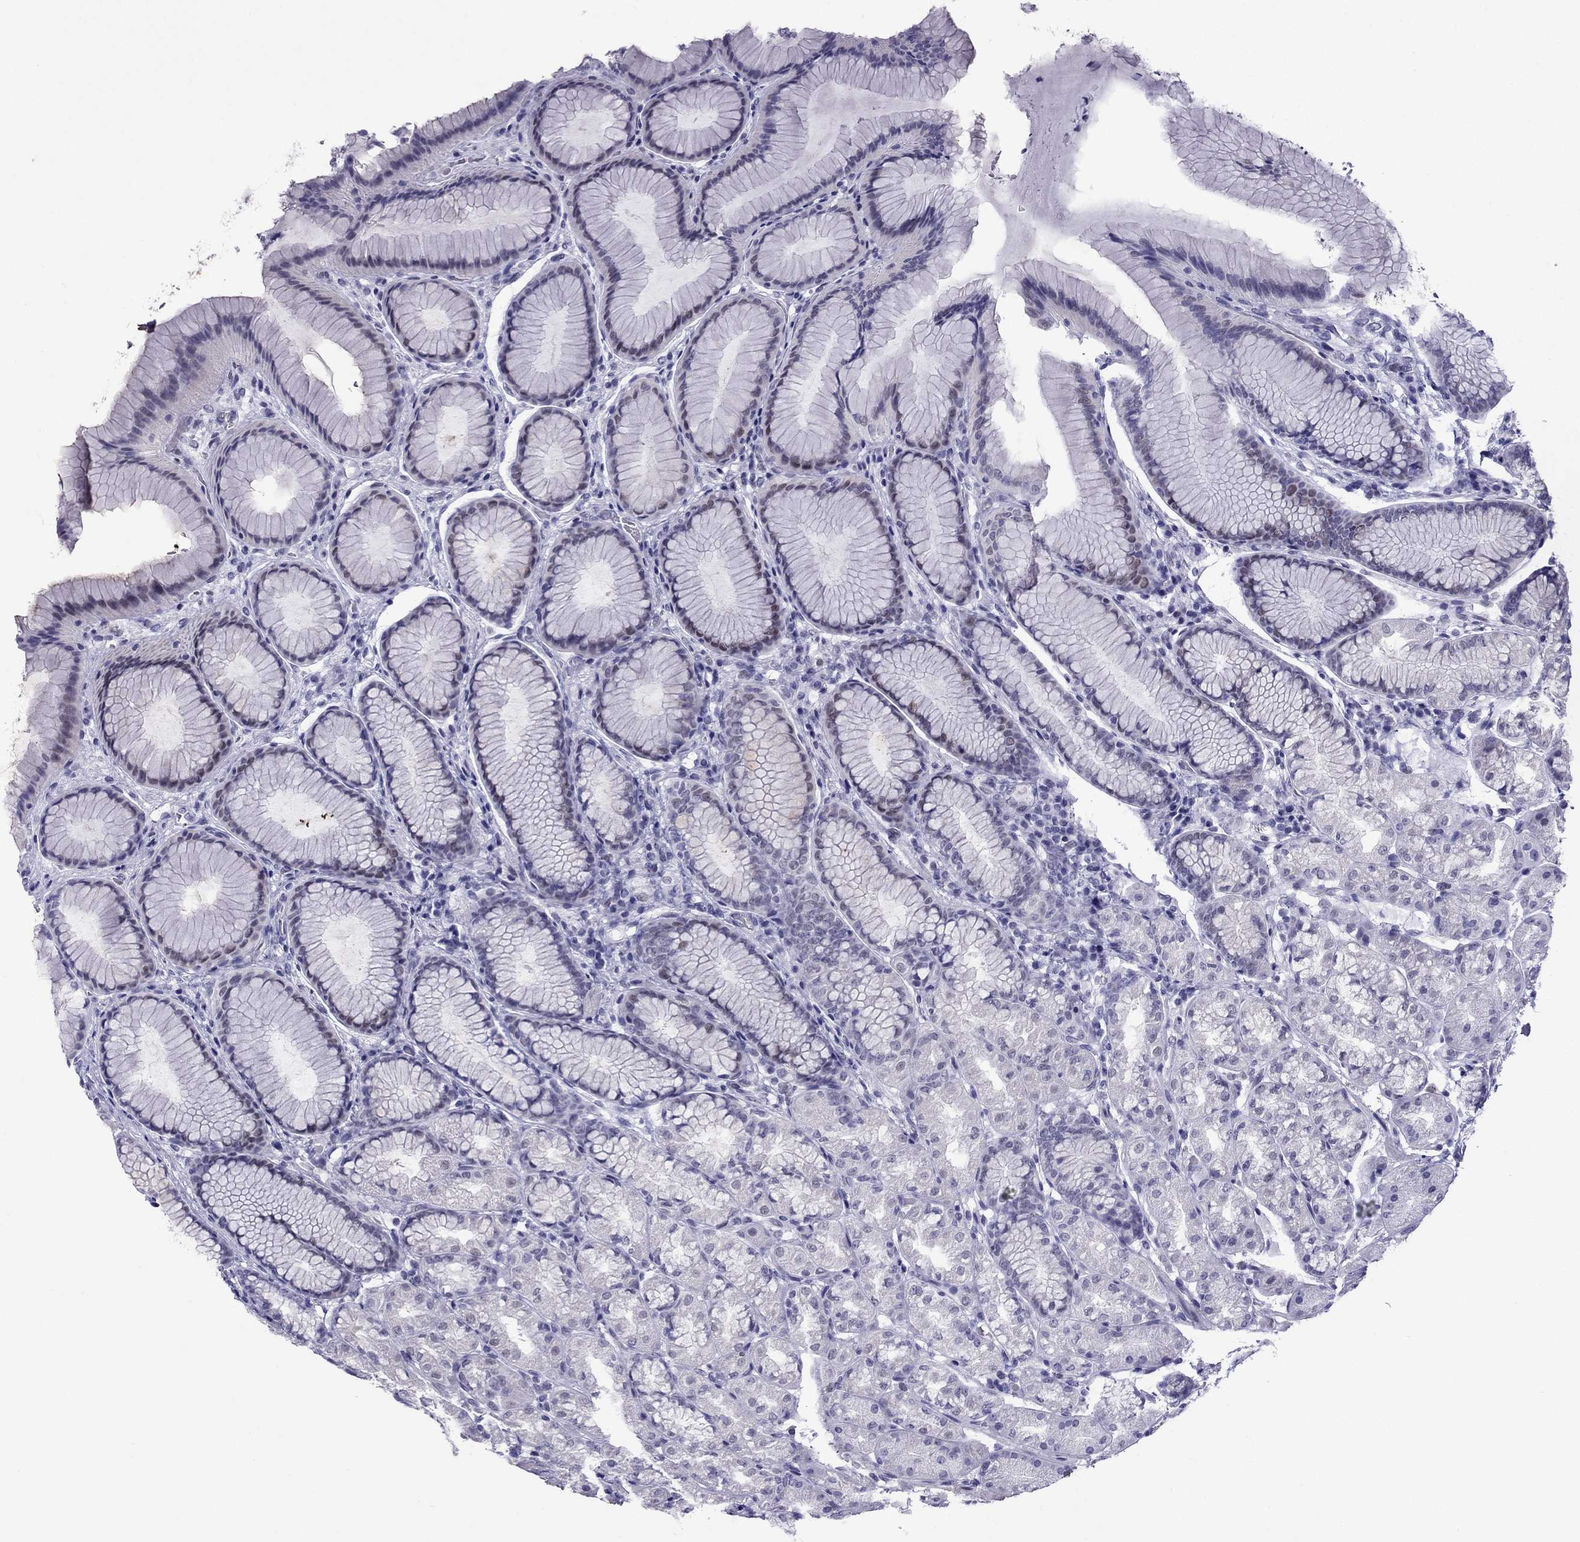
{"staining": {"intensity": "weak", "quantity": "<25%", "location": "cytoplasmic/membranous"}, "tissue": "stomach", "cell_type": "Glandular cells", "image_type": "normal", "snomed": [{"axis": "morphology", "description": "Normal tissue, NOS"}, {"axis": "morphology", "description": "Adenocarcinoma, NOS"}, {"axis": "topography", "description": "Stomach"}], "caption": "Immunohistochemistry micrograph of unremarkable stomach stained for a protein (brown), which displays no positivity in glandular cells.", "gene": "MYLK3", "patient": {"sex": "female", "age": 79}}